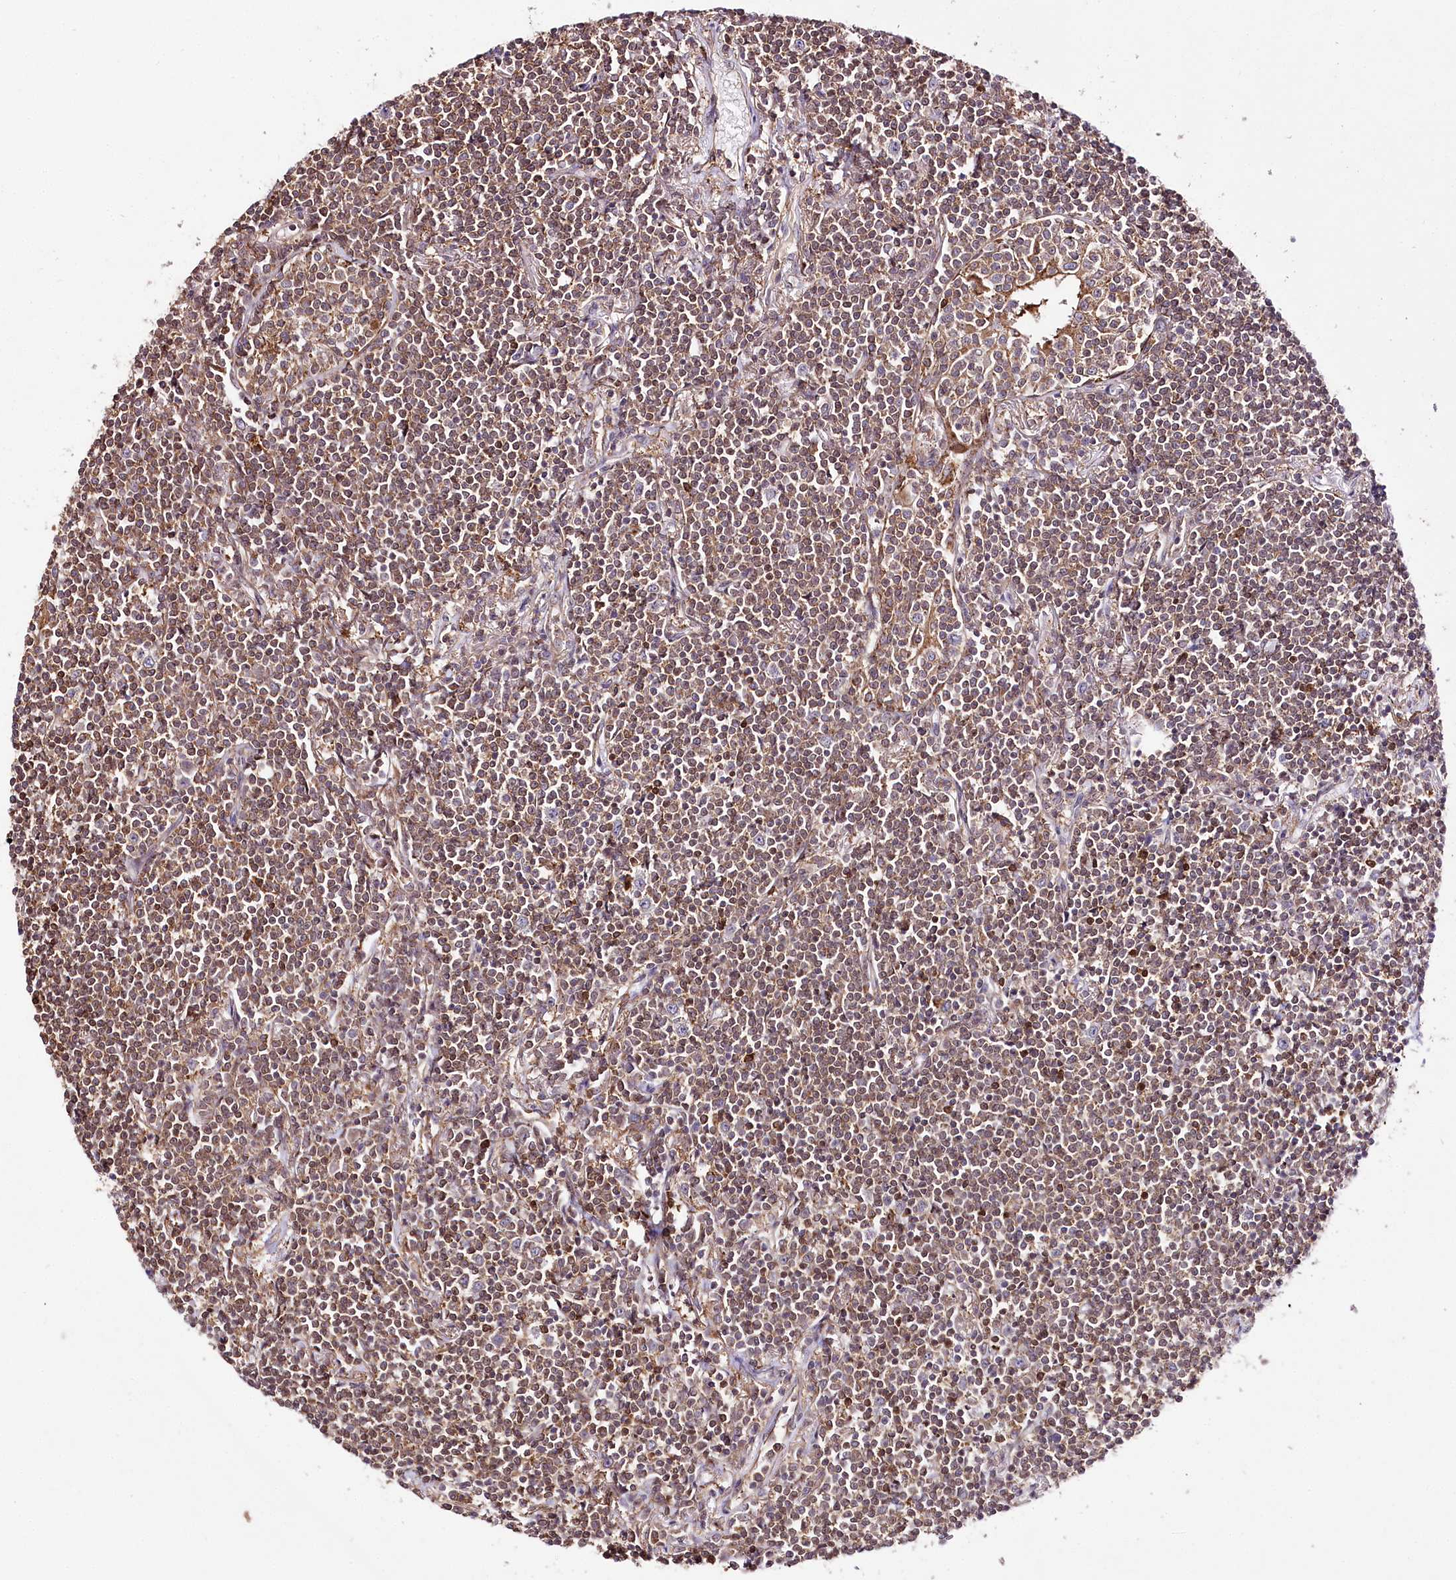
{"staining": {"intensity": "moderate", "quantity": ">75%", "location": "cytoplasmic/membranous"}, "tissue": "lymphoma", "cell_type": "Tumor cells", "image_type": "cancer", "snomed": [{"axis": "morphology", "description": "Malignant lymphoma, non-Hodgkin's type, Low grade"}, {"axis": "topography", "description": "Lung"}], "caption": "Lymphoma stained for a protein (brown) displays moderate cytoplasmic/membranous positive positivity in about >75% of tumor cells.", "gene": "UGP2", "patient": {"sex": "female", "age": 71}}